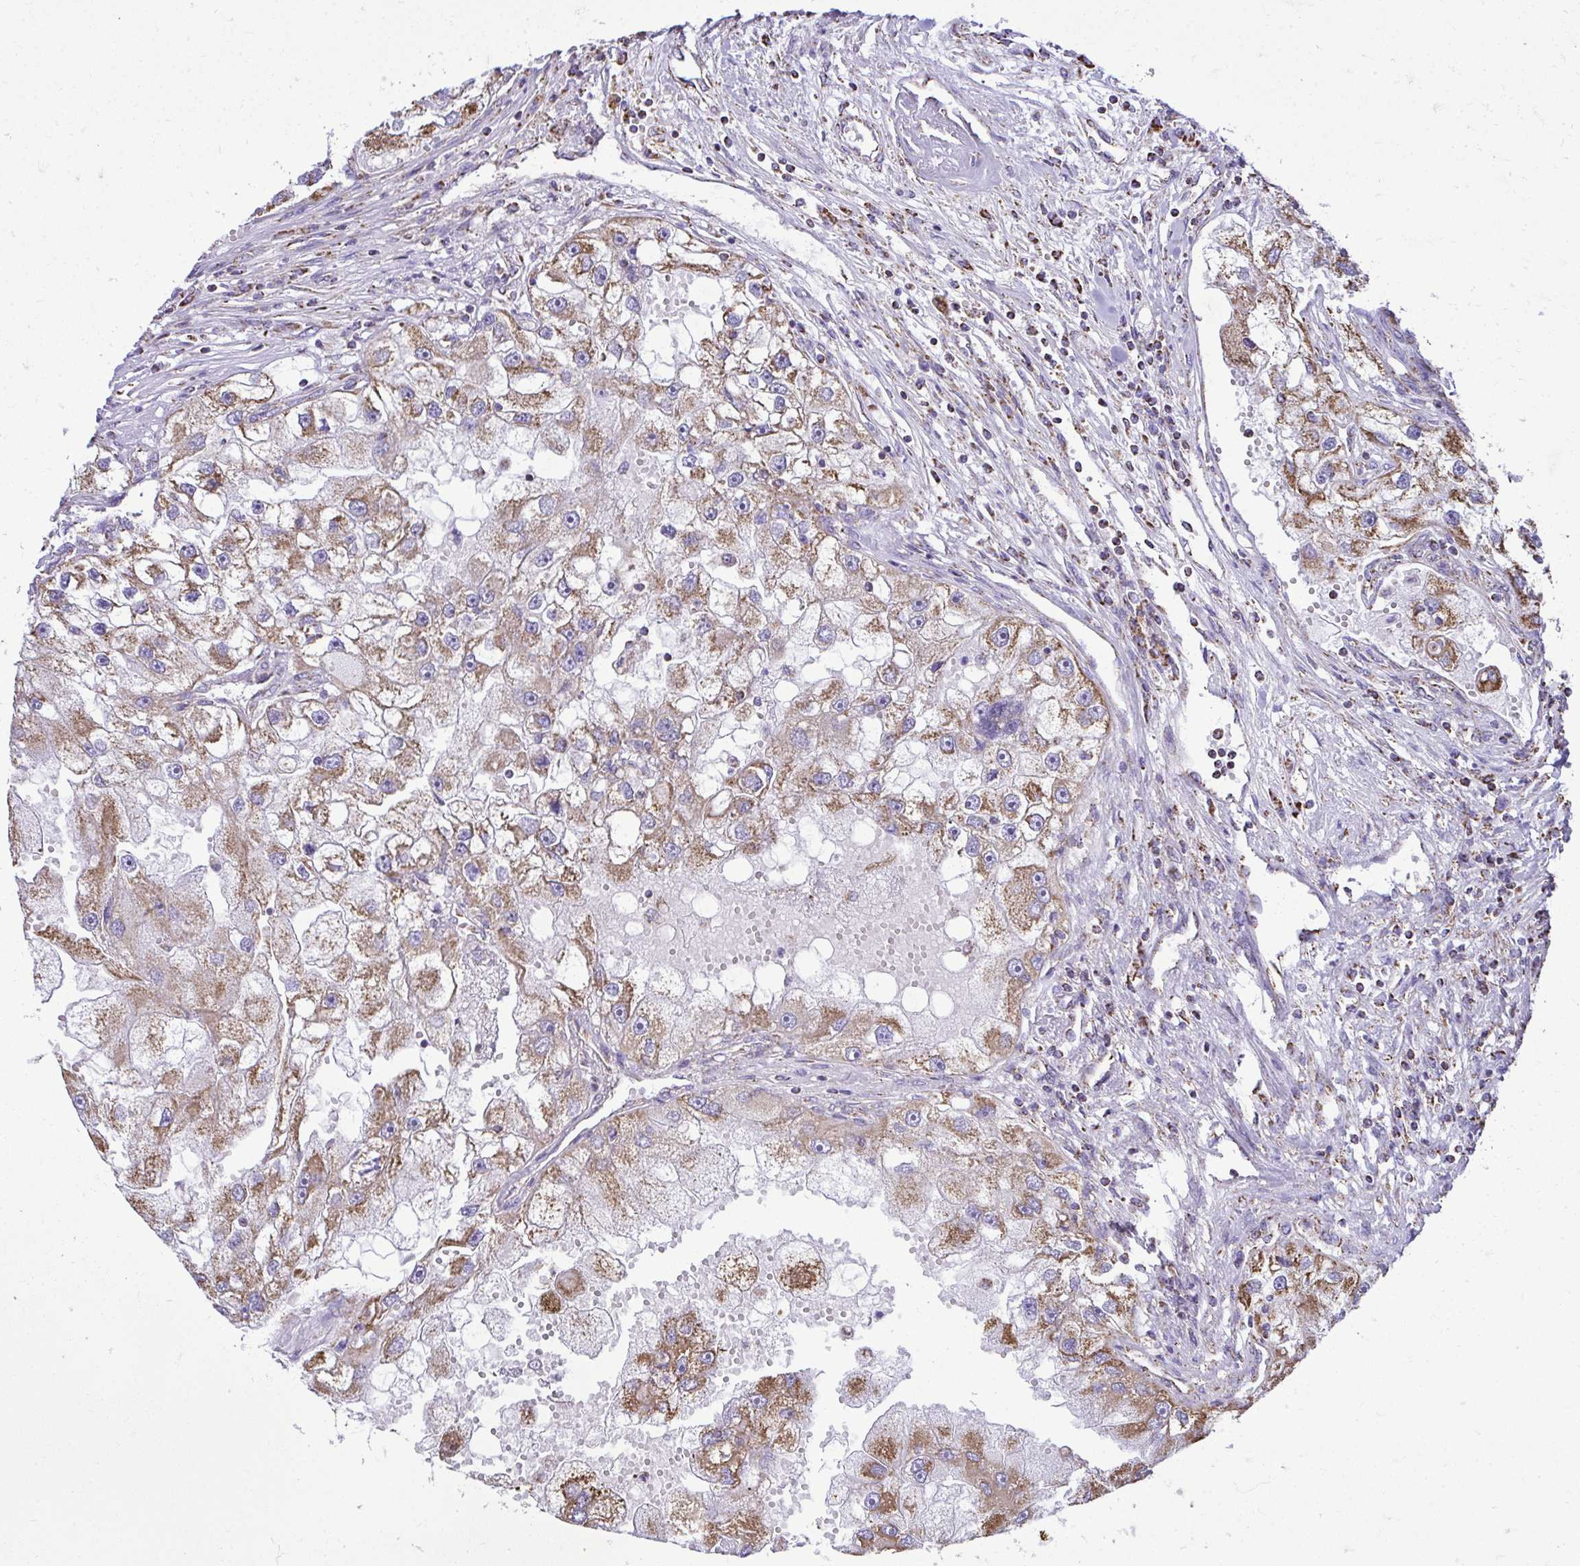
{"staining": {"intensity": "moderate", "quantity": ">75%", "location": "cytoplasmic/membranous"}, "tissue": "renal cancer", "cell_type": "Tumor cells", "image_type": "cancer", "snomed": [{"axis": "morphology", "description": "Adenocarcinoma, NOS"}, {"axis": "topography", "description": "Kidney"}], "caption": "An immunohistochemistry (IHC) photomicrograph of tumor tissue is shown. Protein staining in brown labels moderate cytoplasmic/membranous positivity in renal adenocarcinoma within tumor cells.", "gene": "MPZL2", "patient": {"sex": "male", "age": 63}}